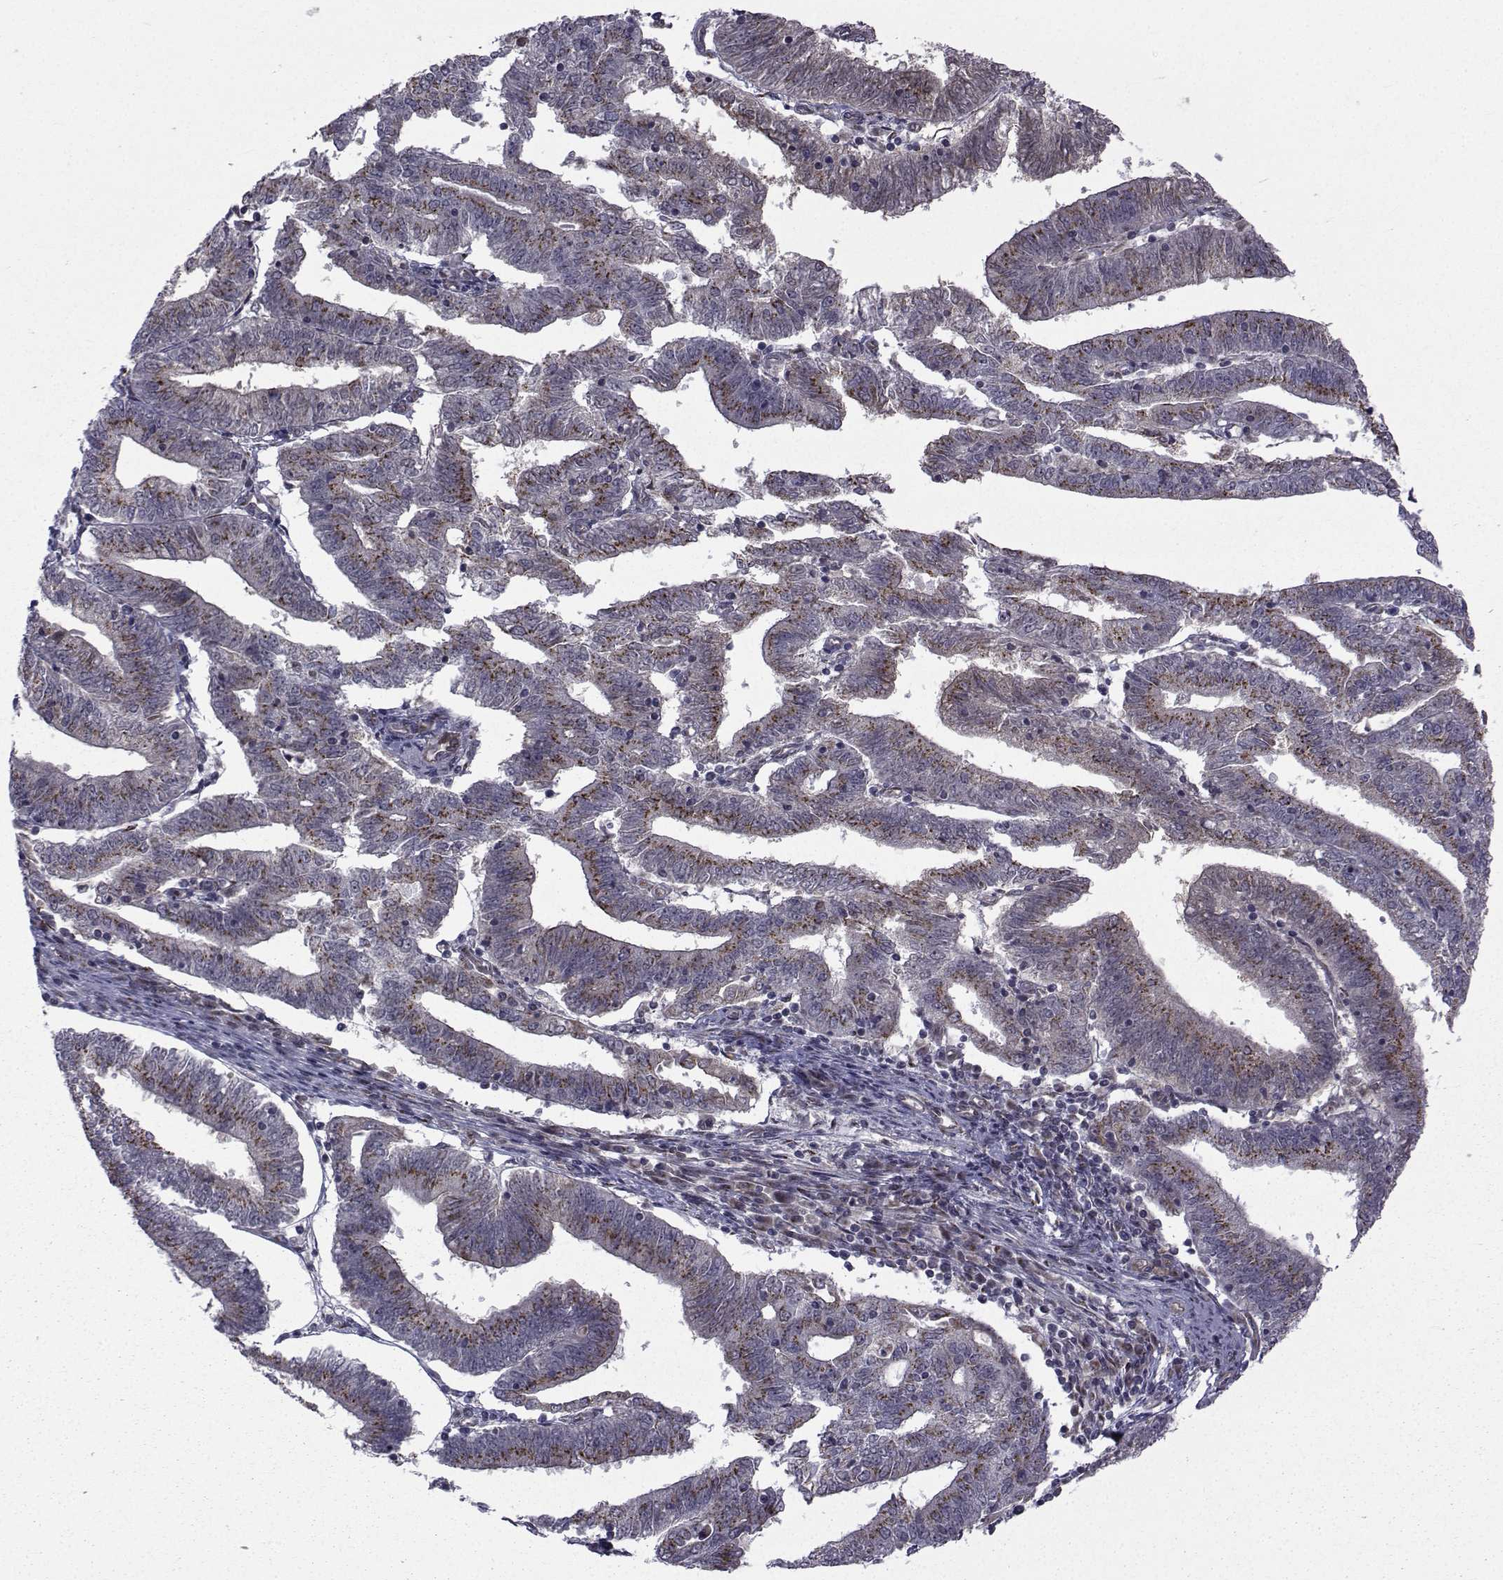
{"staining": {"intensity": "strong", "quantity": "25%-75%", "location": "cytoplasmic/membranous"}, "tissue": "endometrial cancer", "cell_type": "Tumor cells", "image_type": "cancer", "snomed": [{"axis": "morphology", "description": "Adenocarcinoma, NOS"}, {"axis": "topography", "description": "Endometrium"}], "caption": "Endometrial cancer (adenocarcinoma) stained for a protein (brown) demonstrates strong cytoplasmic/membranous positive expression in about 25%-75% of tumor cells.", "gene": "ATP6V1C2", "patient": {"sex": "female", "age": 82}}